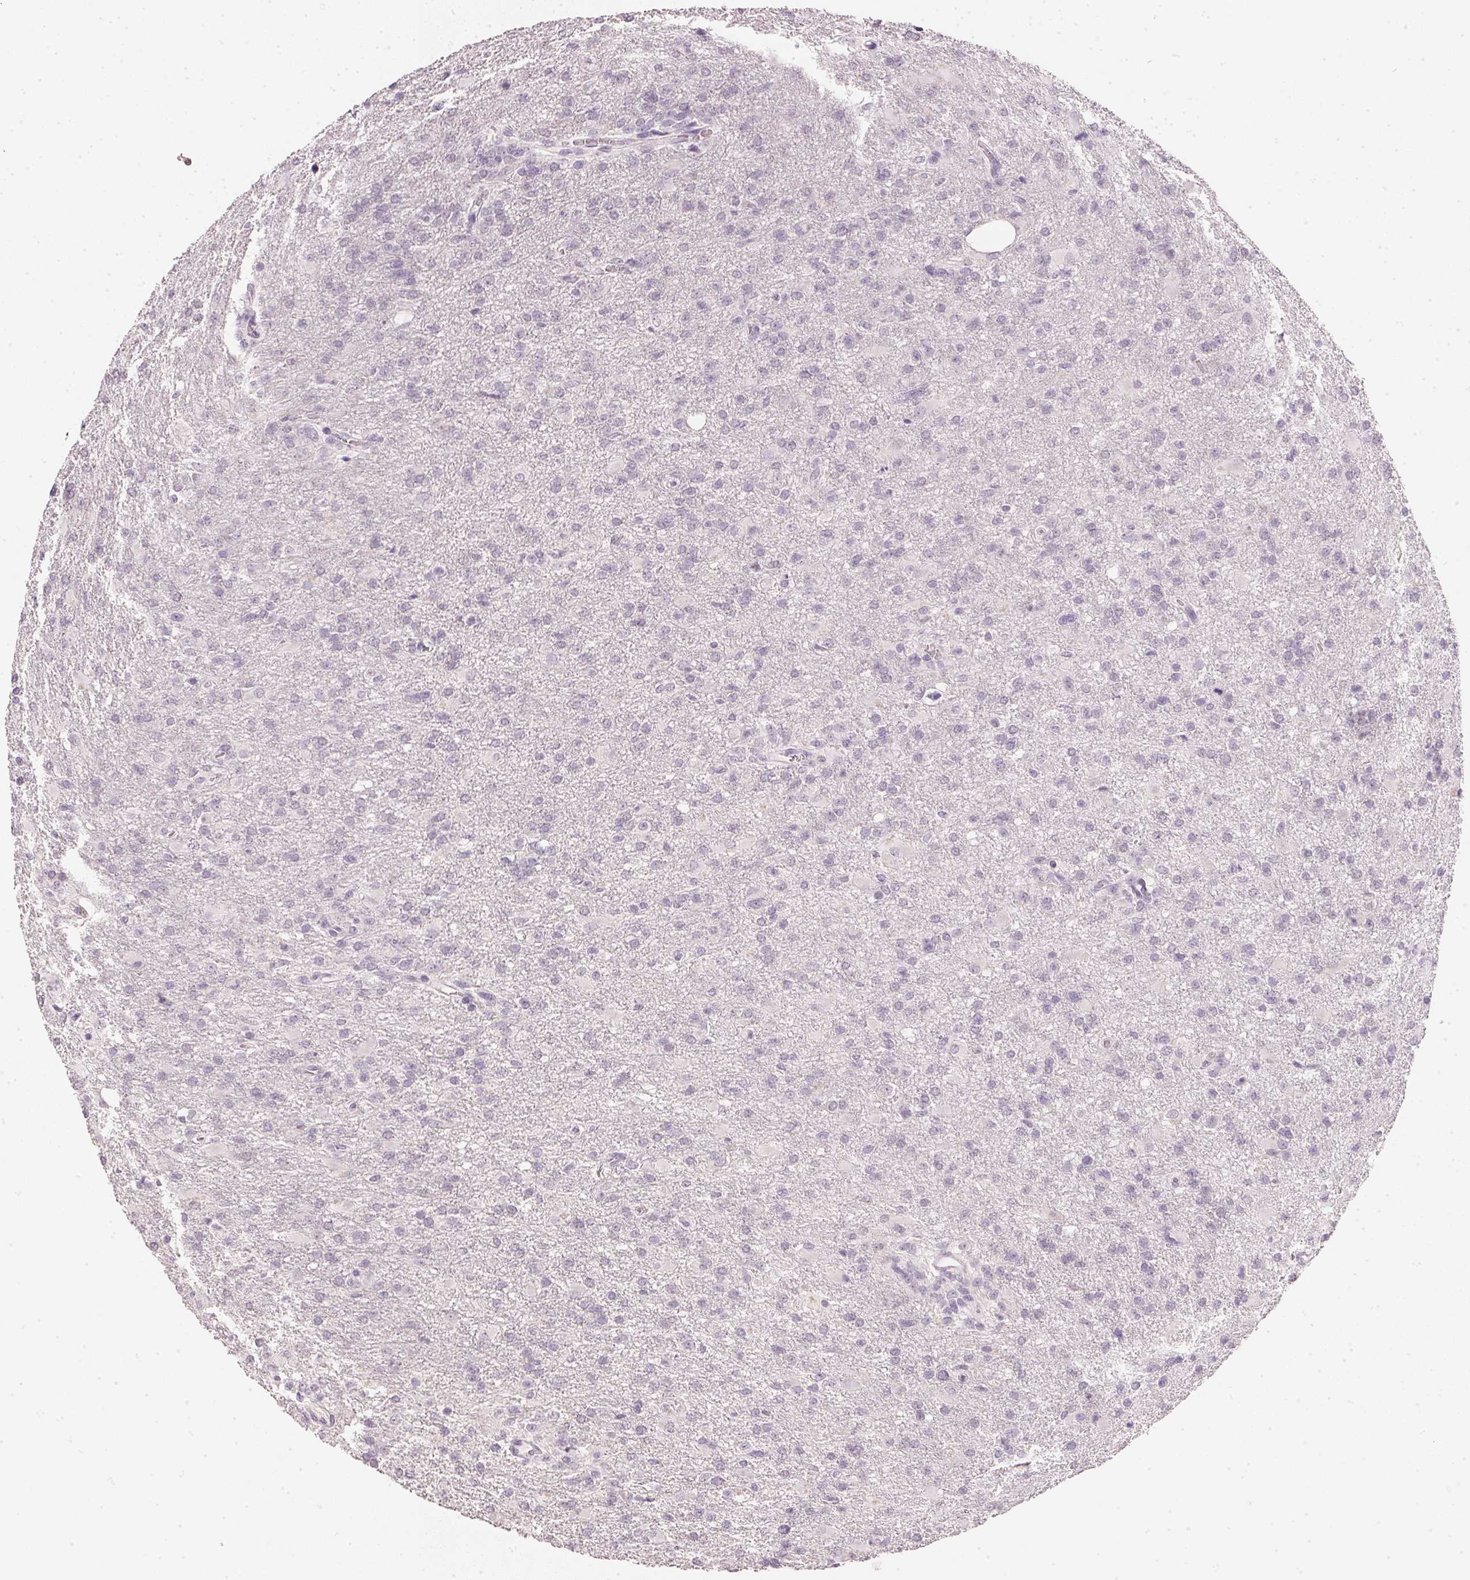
{"staining": {"intensity": "negative", "quantity": "none", "location": "none"}, "tissue": "glioma", "cell_type": "Tumor cells", "image_type": "cancer", "snomed": [{"axis": "morphology", "description": "Glioma, malignant, High grade"}, {"axis": "topography", "description": "Brain"}], "caption": "IHC image of neoplastic tissue: human glioma stained with DAB (3,3'-diaminobenzidine) displays no significant protein positivity in tumor cells. (Immunohistochemistry (ihc), brightfield microscopy, high magnification).", "gene": "IGFBP1", "patient": {"sex": "male", "age": 68}}